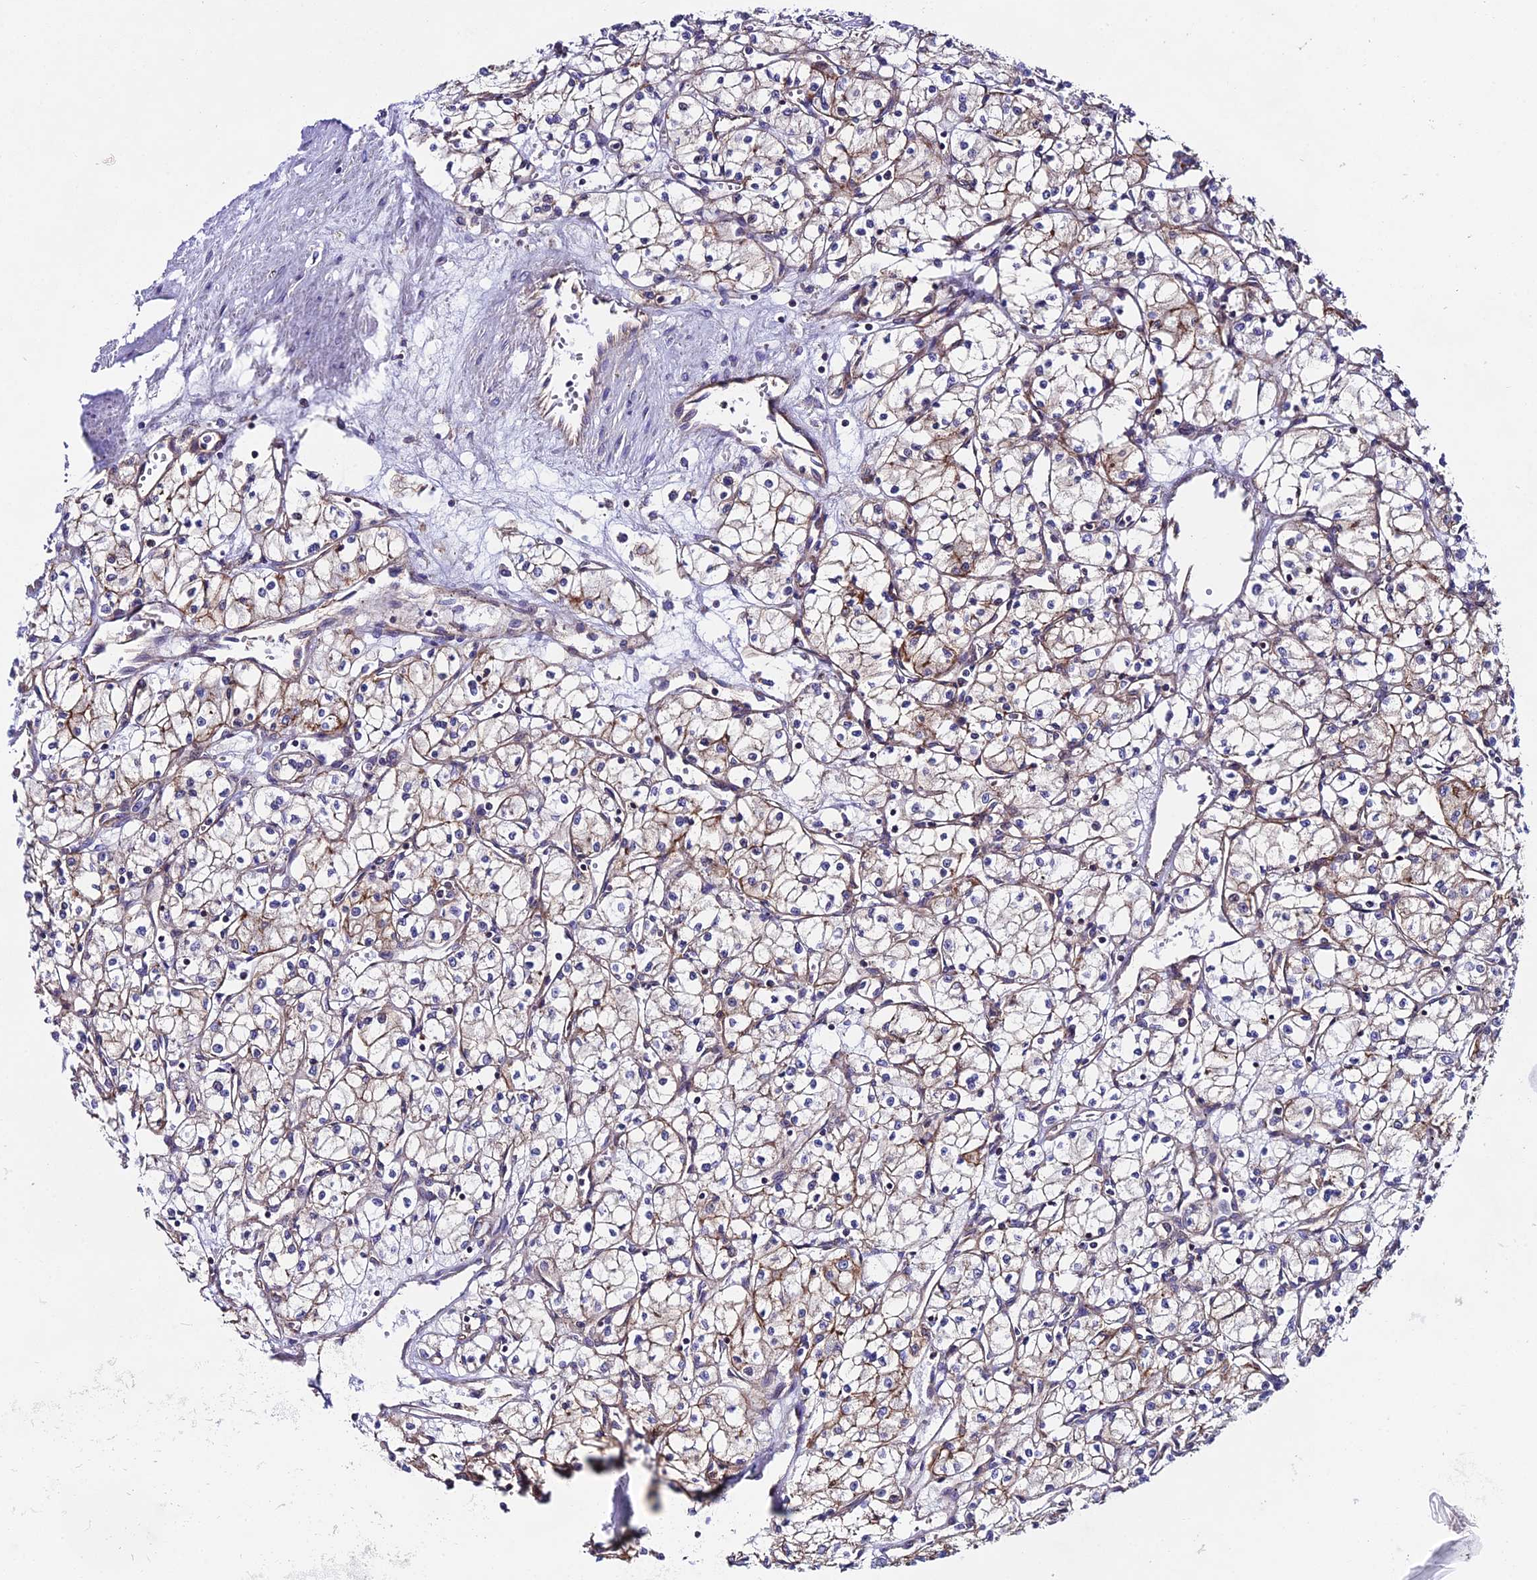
{"staining": {"intensity": "moderate", "quantity": "25%-75%", "location": "cytoplasmic/membranous"}, "tissue": "renal cancer", "cell_type": "Tumor cells", "image_type": "cancer", "snomed": [{"axis": "morphology", "description": "Adenocarcinoma, NOS"}, {"axis": "topography", "description": "Kidney"}], "caption": "Immunohistochemical staining of renal adenocarcinoma reveals medium levels of moderate cytoplasmic/membranous staining in about 25%-75% of tumor cells.", "gene": "QRFP", "patient": {"sex": "male", "age": 59}}